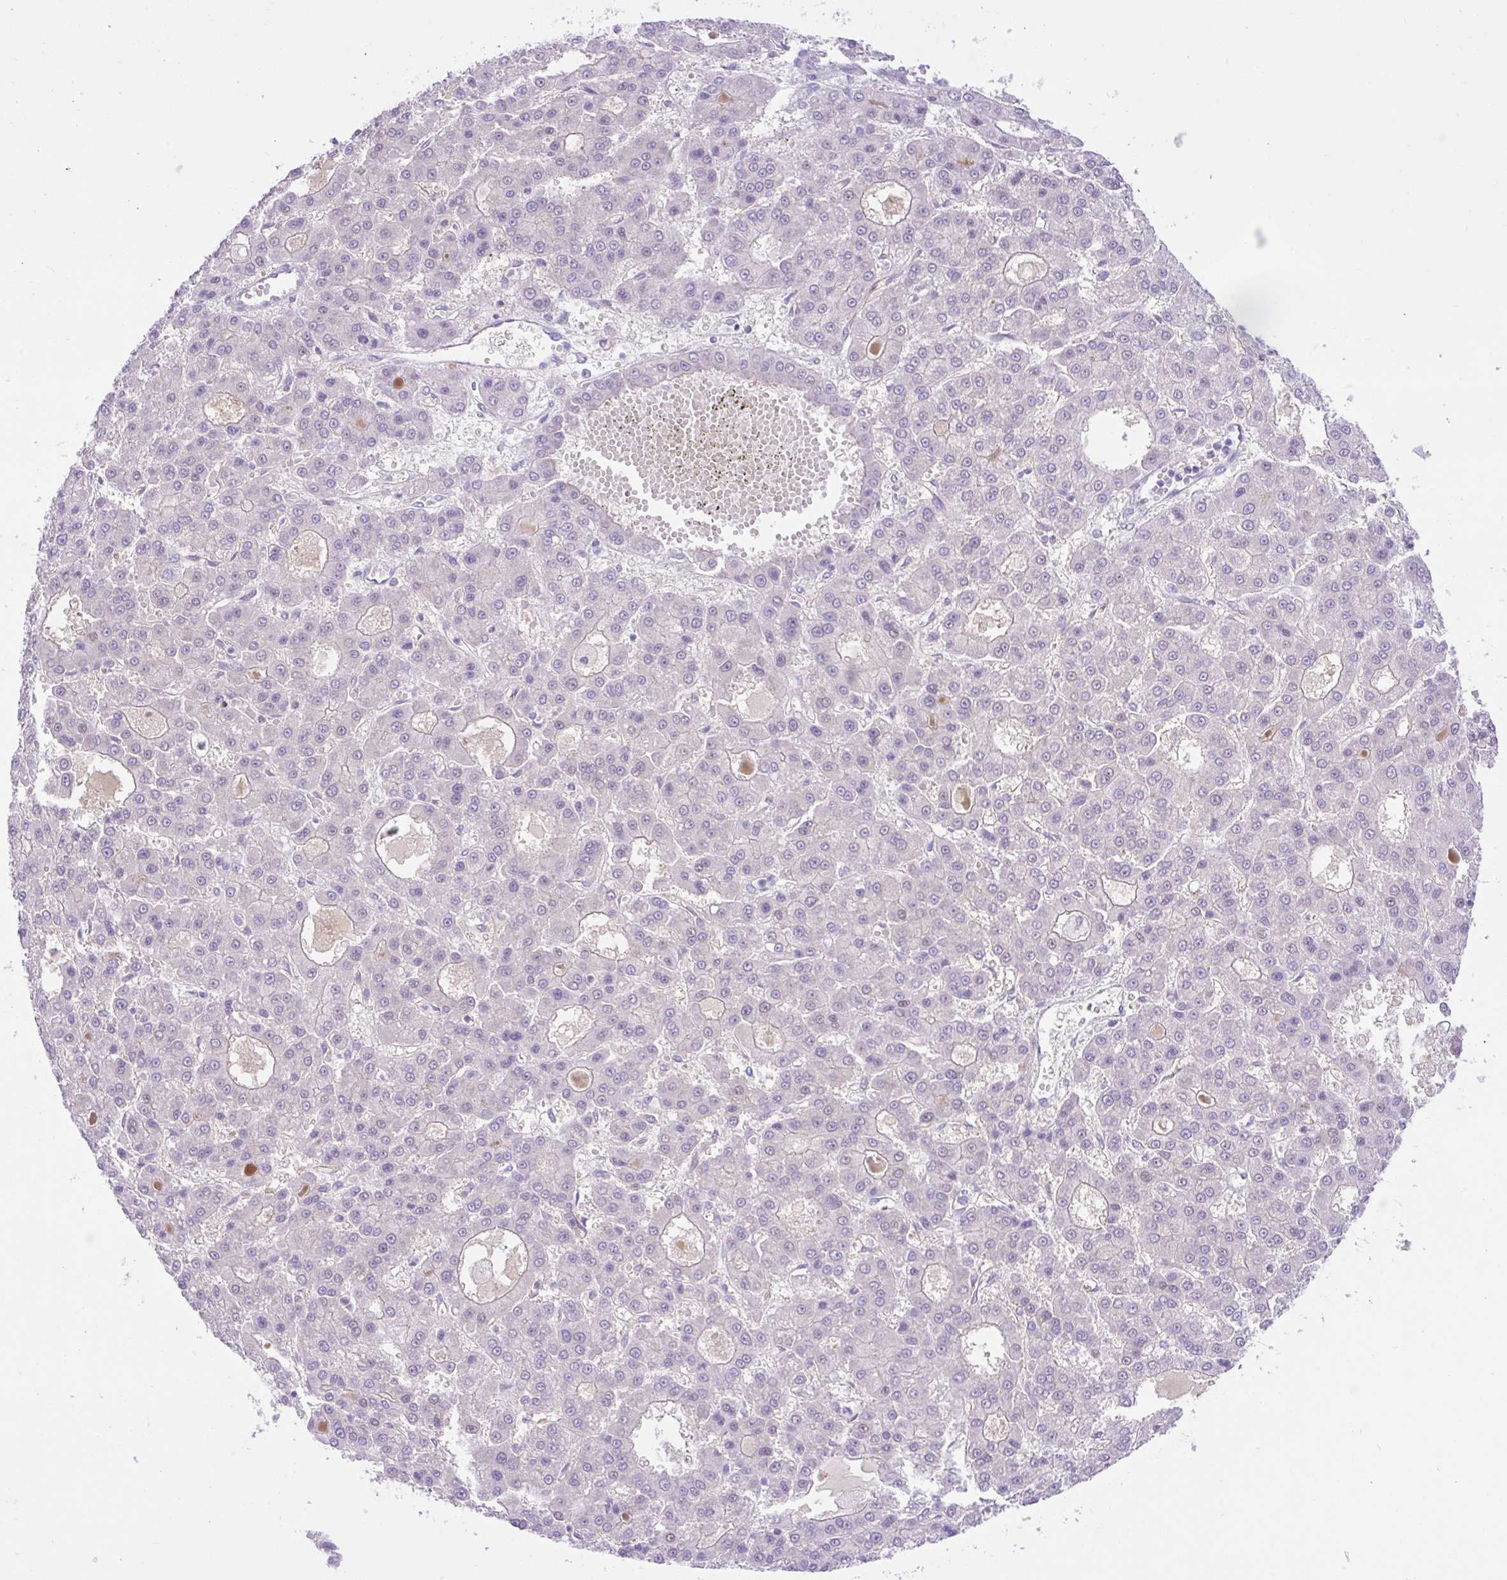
{"staining": {"intensity": "negative", "quantity": "none", "location": "none"}, "tissue": "liver cancer", "cell_type": "Tumor cells", "image_type": "cancer", "snomed": [{"axis": "morphology", "description": "Carcinoma, Hepatocellular, NOS"}, {"axis": "topography", "description": "Liver"}], "caption": "This photomicrograph is of liver cancer stained with immunohistochemistry to label a protein in brown with the nuclei are counter-stained blue. There is no positivity in tumor cells.", "gene": "ZNF101", "patient": {"sex": "male", "age": 70}}